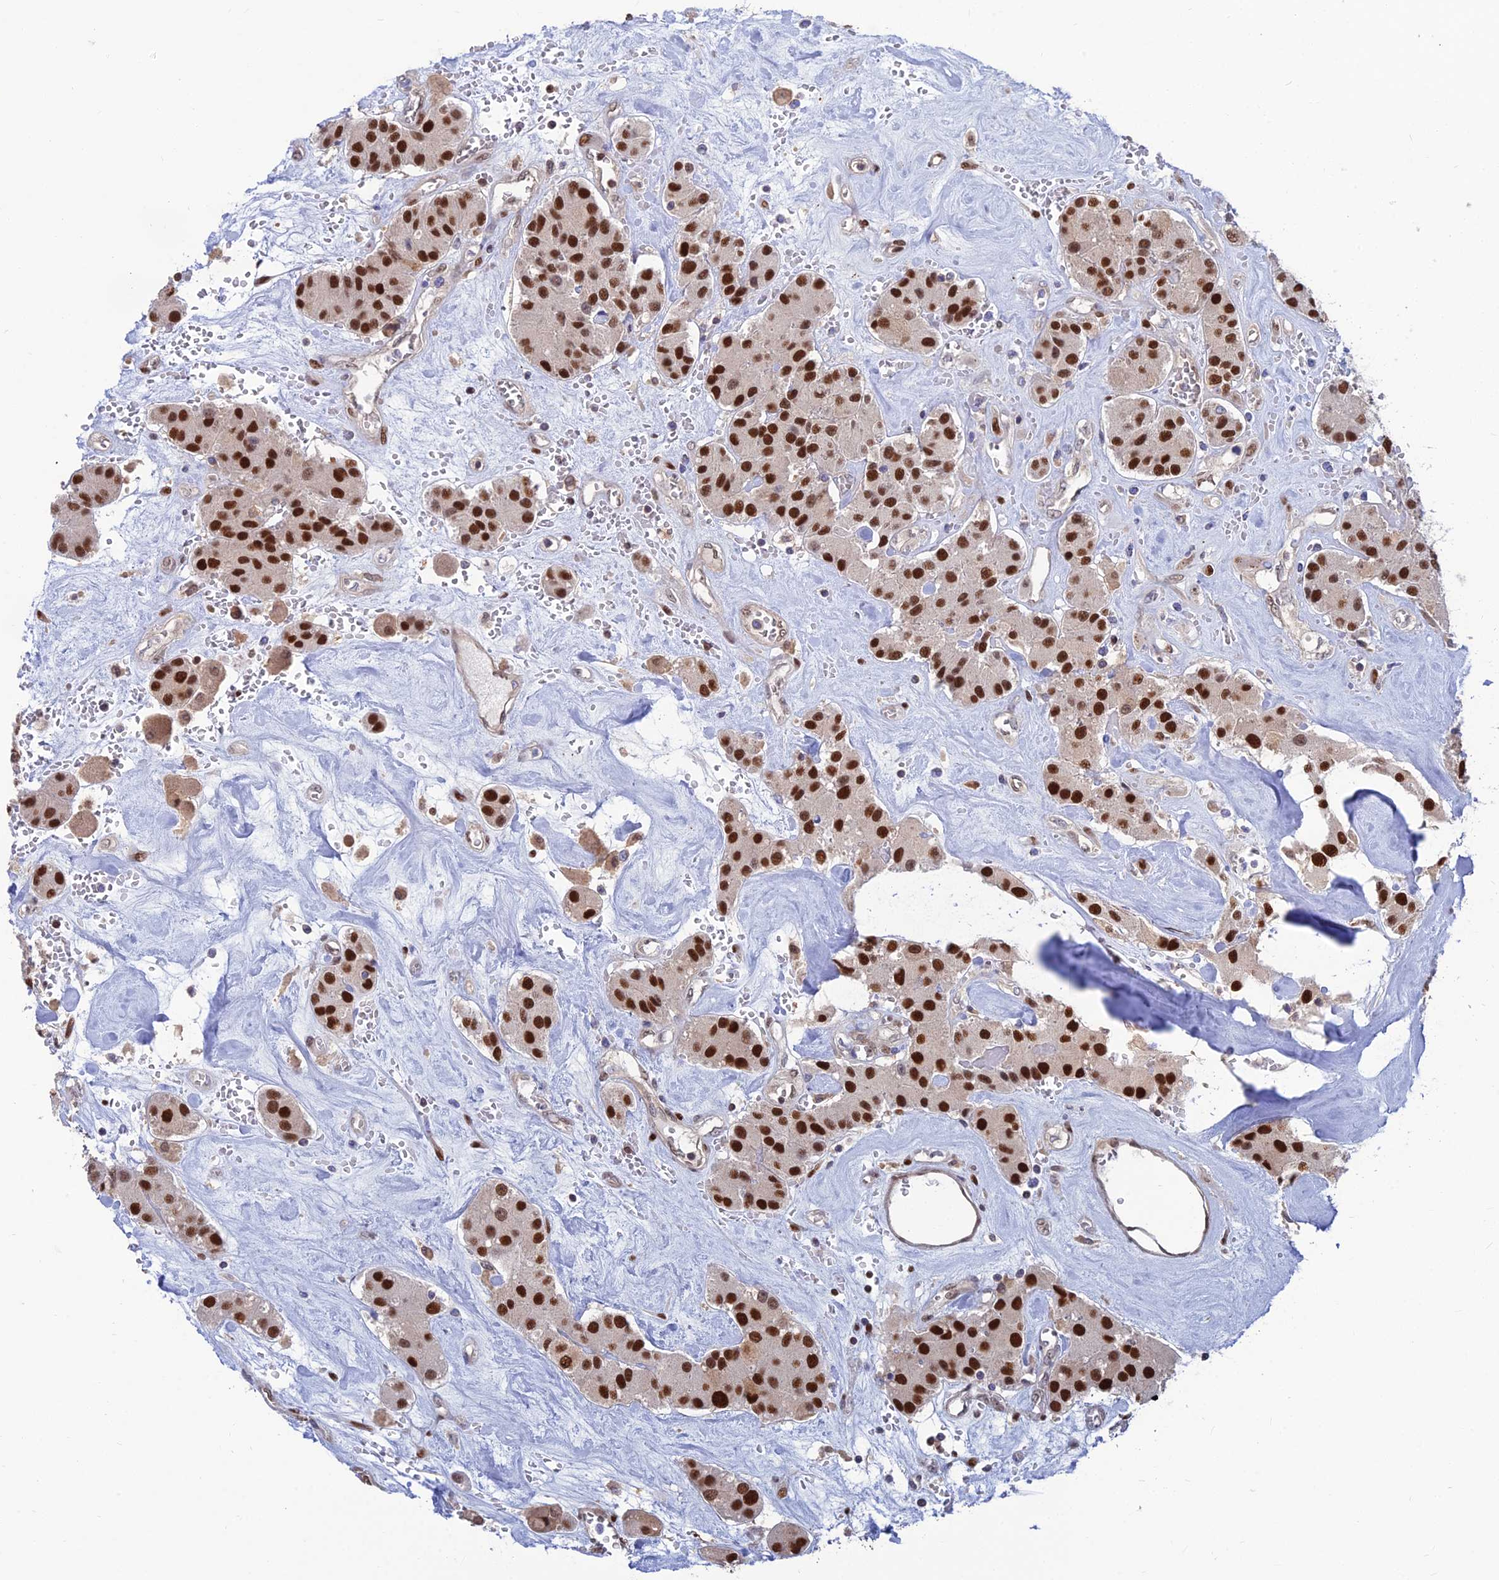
{"staining": {"intensity": "strong", "quantity": ">75%", "location": "nuclear"}, "tissue": "carcinoid", "cell_type": "Tumor cells", "image_type": "cancer", "snomed": [{"axis": "morphology", "description": "Carcinoid, malignant, NOS"}, {"axis": "topography", "description": "Pancreas"}], "caption": "Immunohistochemistry (IHC) of carcinoid (malignant) exhibits high levels of strong nuclear positivity in about >75% of tumor cells.", "gene": "DNPEP", "patient": {"sex": "male", "age": 41}}